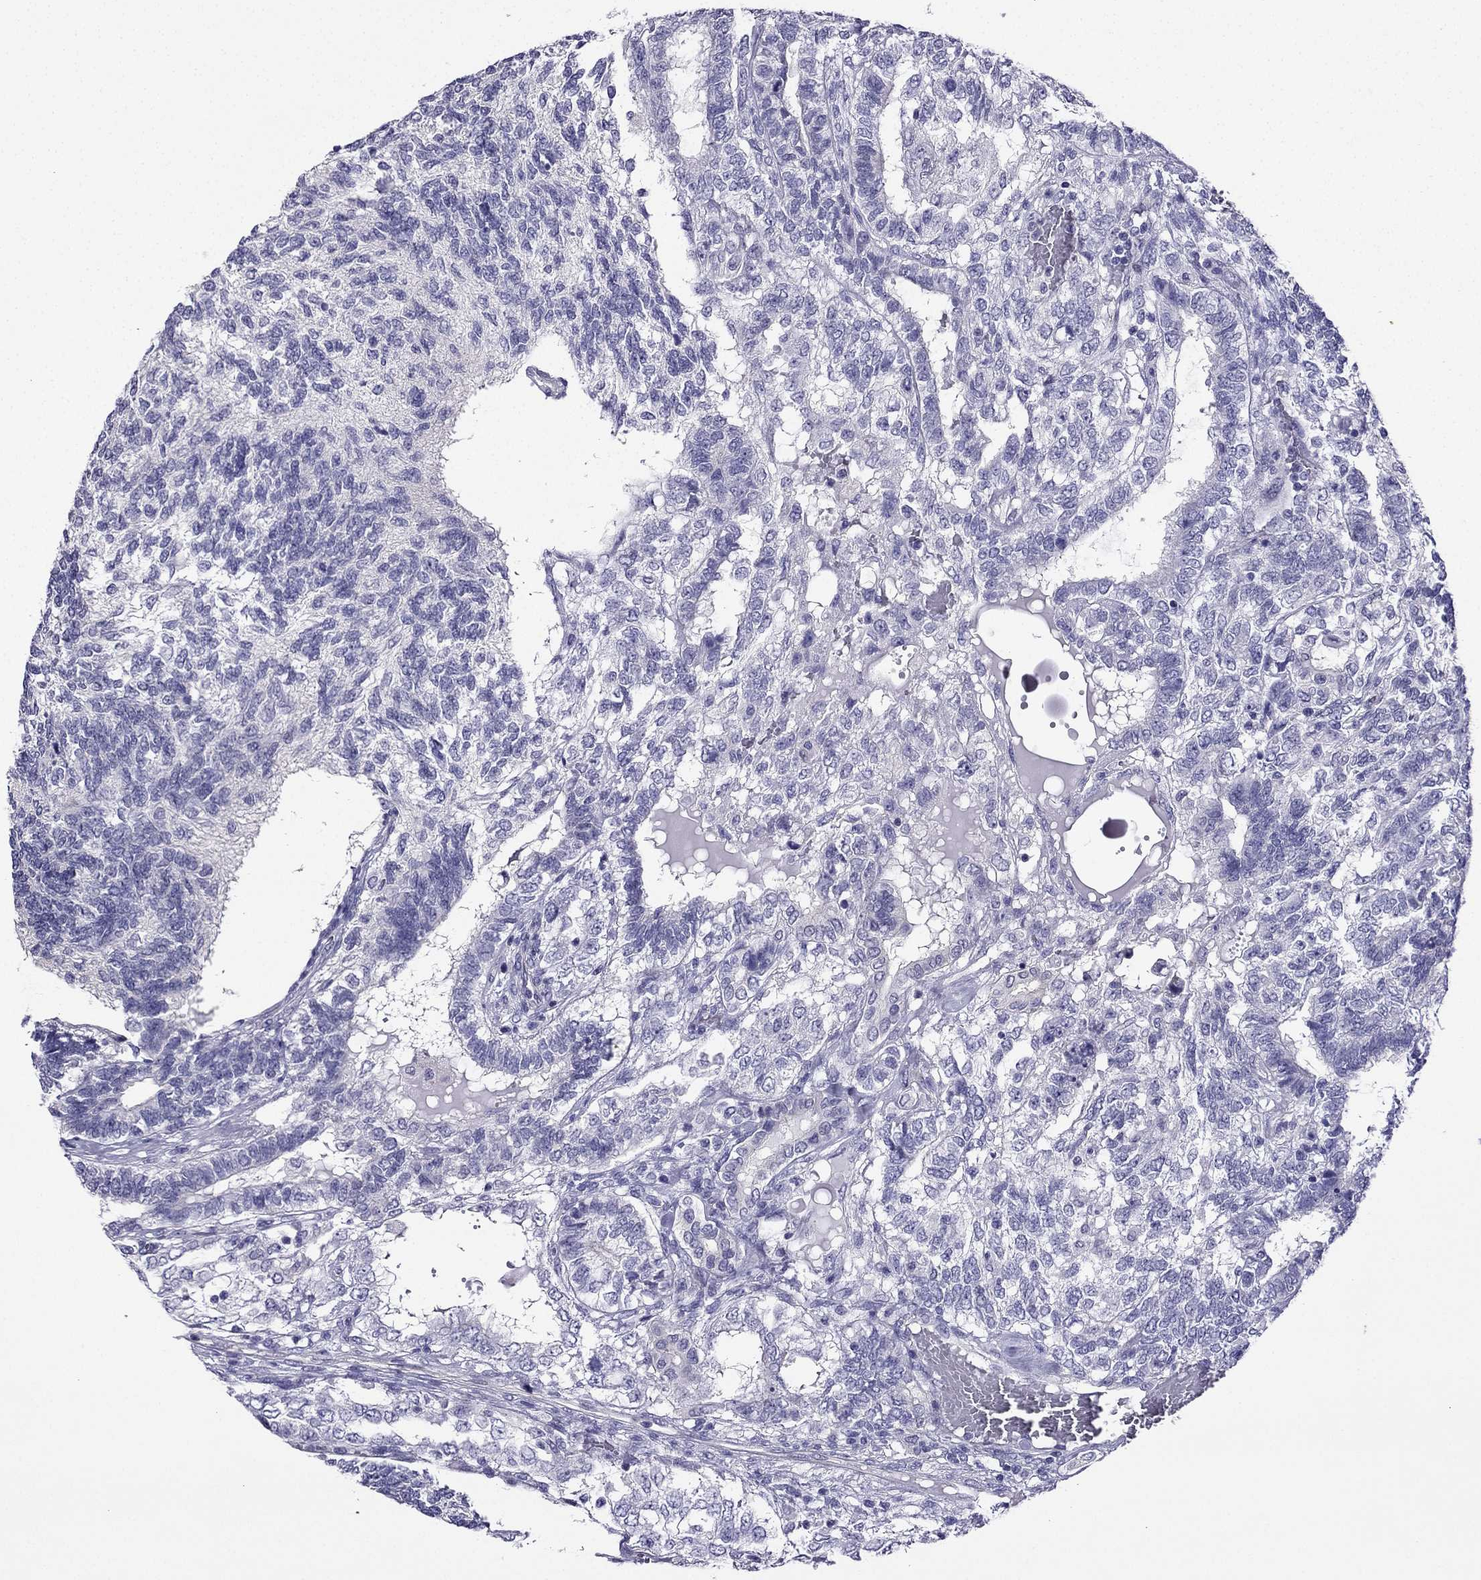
{"staining": {"intensity": "negative", "quantity": "none", "location": "none"}, "tissue": "testis cancer", "cell_type": "Tumor cells", "image_type": "cancer", "snomed": [{"axis": "morphology", "description": "Seminoma, NOS"}, {"axis": "morphology", "description": "Carcinoma, Embryonal, NOS"}, {"axis": "topography", "description": "Testis"}], "caption": "Testis embryonal carcinoma was stained to show a protein in brown. There is no significant staining in tumor cells.", "gene": "KCNJ10", "patient": {"sex": "male", "age": 41}}